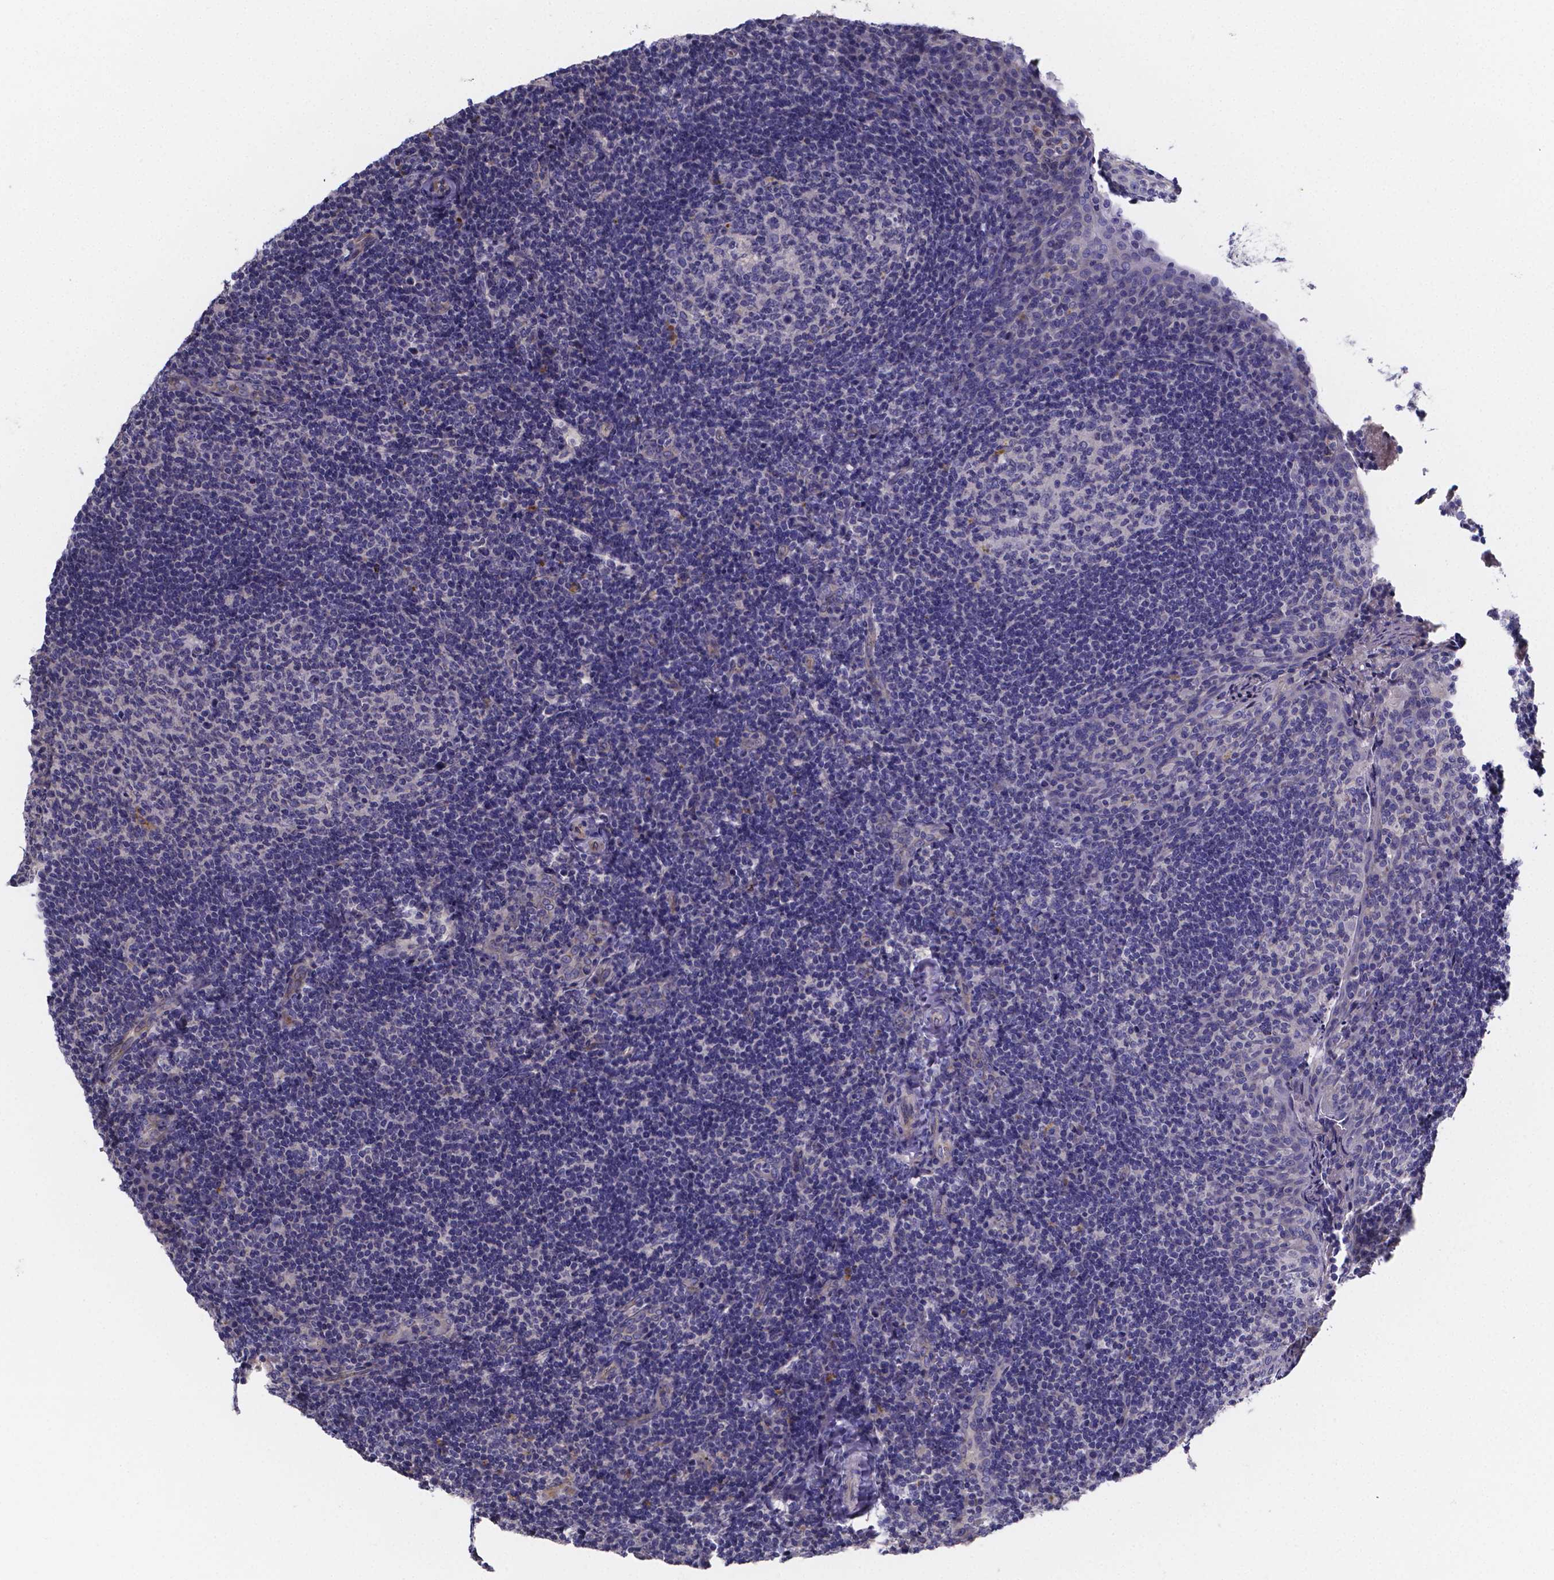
{"staining": {"intensity": "negative", "quantity": "none", "location": "none"}, "tissue": "tonsil", "cell_type": "Germinal center cells", "image_type": "normal", "snomed": [{"axis": "morphology", "description": "Normal tissue, NOS"}, {"axis": "topography", "description": "Tonsil"}], "caption": "Micrograph shows no protein staining in germinal center cells of benign tonsil.", "gene": "SFRP4", "patient": {"sex": "female", "age": 10}}